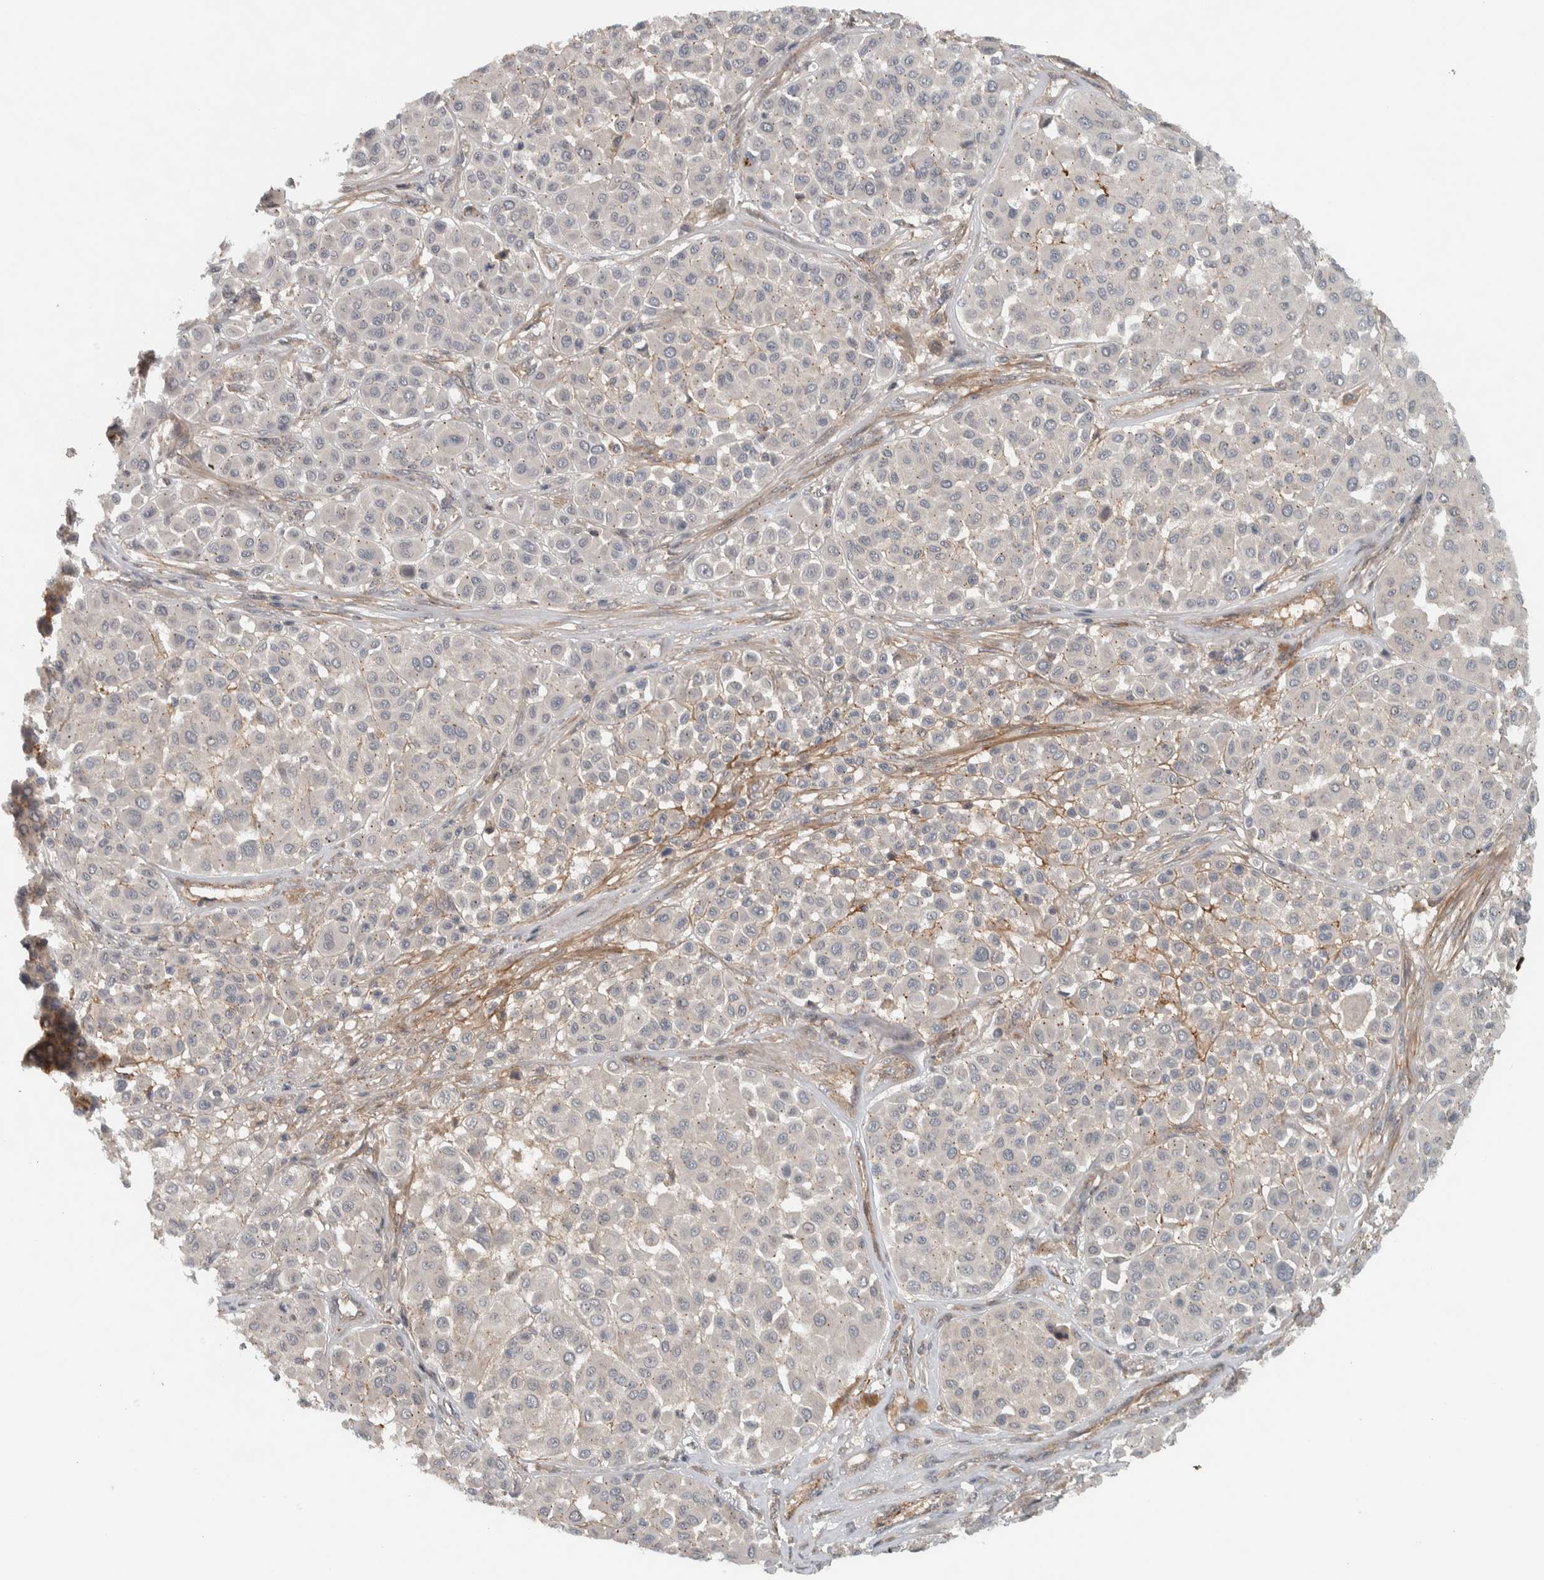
{"staining": {"intensity": "negative", "quantity": "none", "location": "none"}, "tissue": "melanoma", "cell_type": "Tumor cells", "image_type": "cancer", "snomed": [{"axis": "morphology", "description": "Malignant melanoma, Metastatic site"}, {"axis": "topography", "description": "Soft tissue"}], "caption": "Malignant melanoma (metastatic site) was stained to show a protein in brown. There is no significant positivity in tumor cells.", "gene": "LBHD1", "patient": {"sex": "male", "age": 41}}